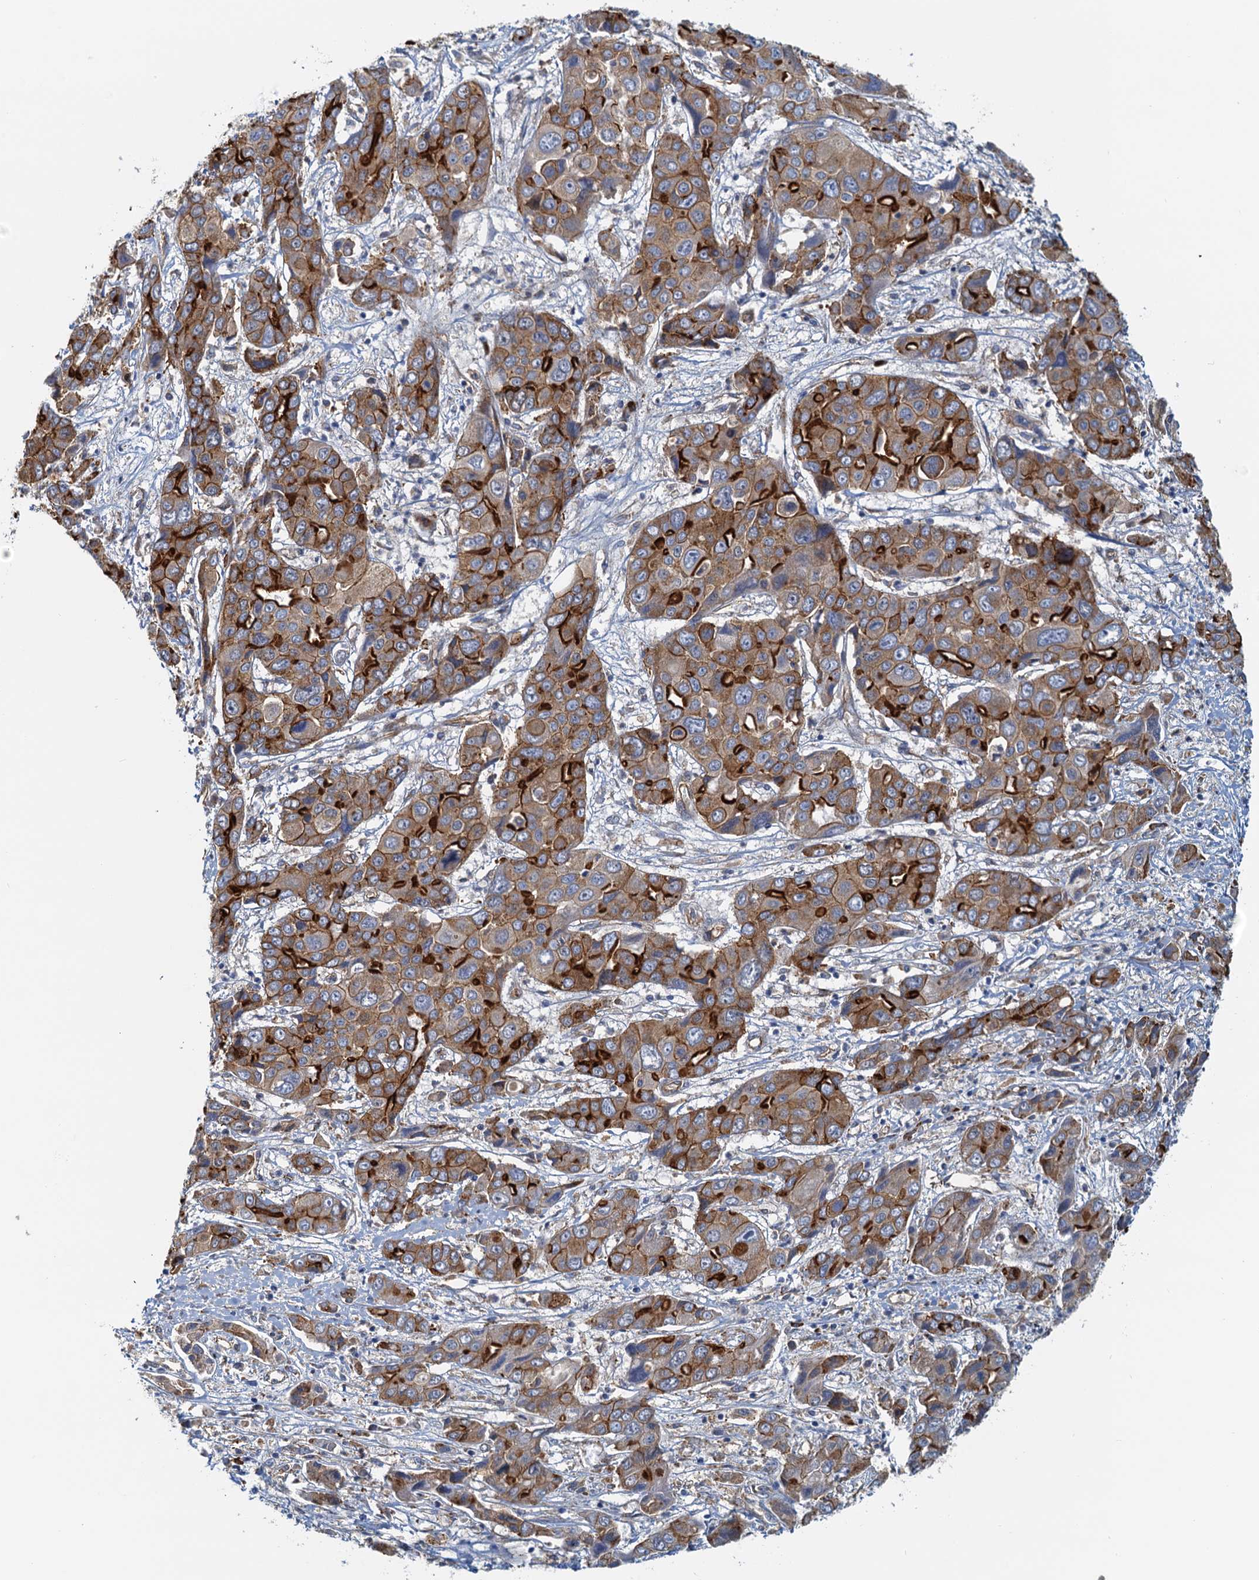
{"staining": {"intensity": "strong", "quantity": "25%-75%", "location": "cytoplasmic/membranous"}, "tissue": "liver cancer", "cell_type": "Tumor cells", "image_type": "cancer", "snomed": [{"axis": "morphology", "description": "Cholangiocarcinoma"}, {"axis": "topography", "description": "Liver"}], "caption": "The image demonstrates immunohistochemical staining of liver cholangiocarcinoma. There is strong cytoplasmic/membranous positivity is seen in about 25%-75% of tumor cells. The protein of interest is shown in brown color, while the nuclei are stained blue.", "gene": "NIPAL3", "patient": {"sex": "male", "age": 67}}